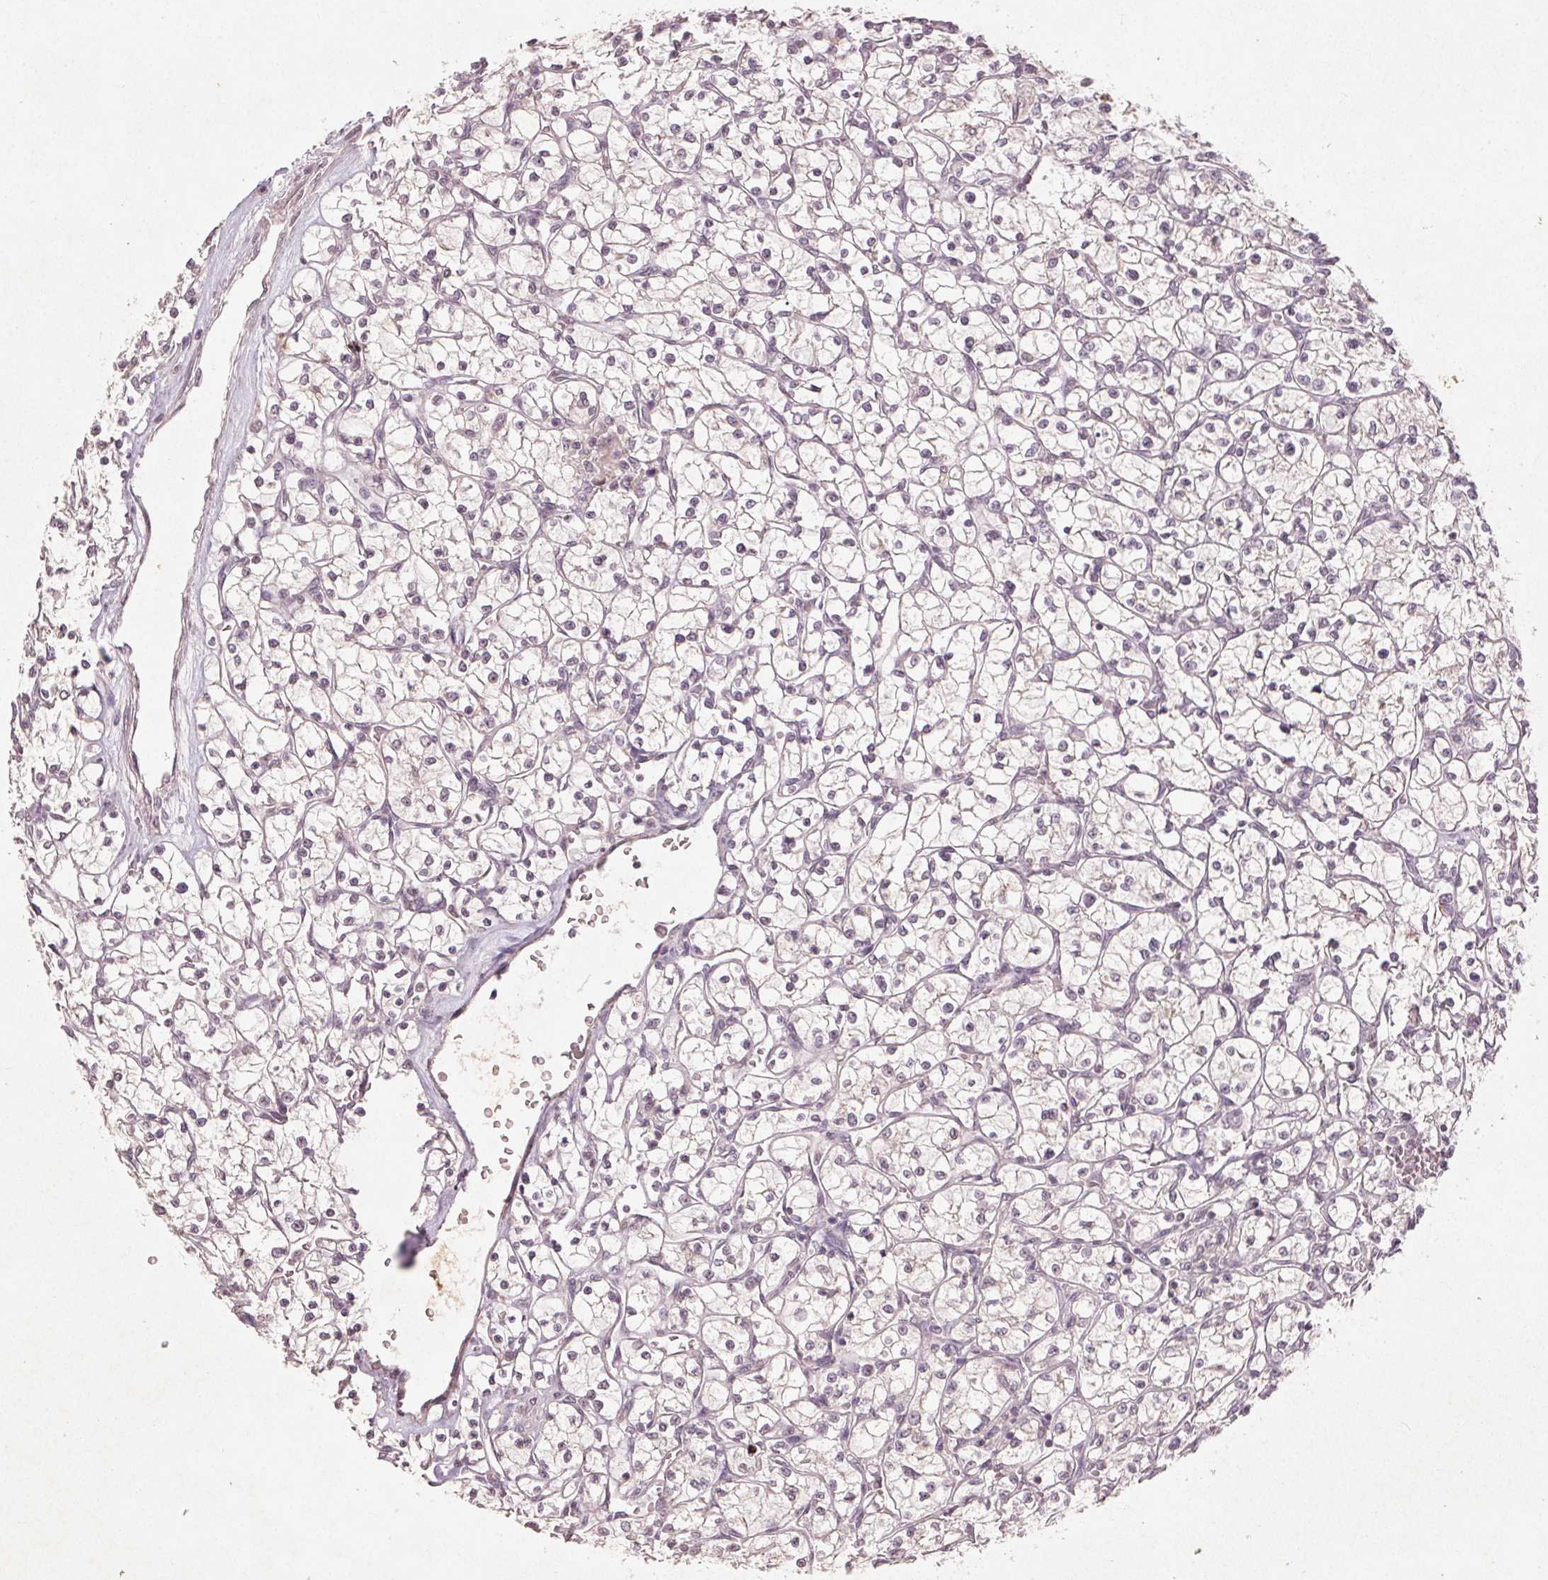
{"staining": {"intensity": "negative", "quantity": "none", "location": "none"}, "tissue": "renal cancer", "cell_type": "Tumor cells", "image_type": "cancer", "snomed": [{"axis": "morphology", "description": "Adenocarcinoma, NOS"}, {"axis": "topography", "description": "Kidney"}], "caption": "Immunohistochemistry micrograph of neoplastic tissue: human adenocarcinoma (renal) stained with DAB (3,3'-diaminobenzidine) reveals no significant protein staining in tumor cells.", "gene": "KLRC3", "patient": {"sex": "female", "age": 64}}